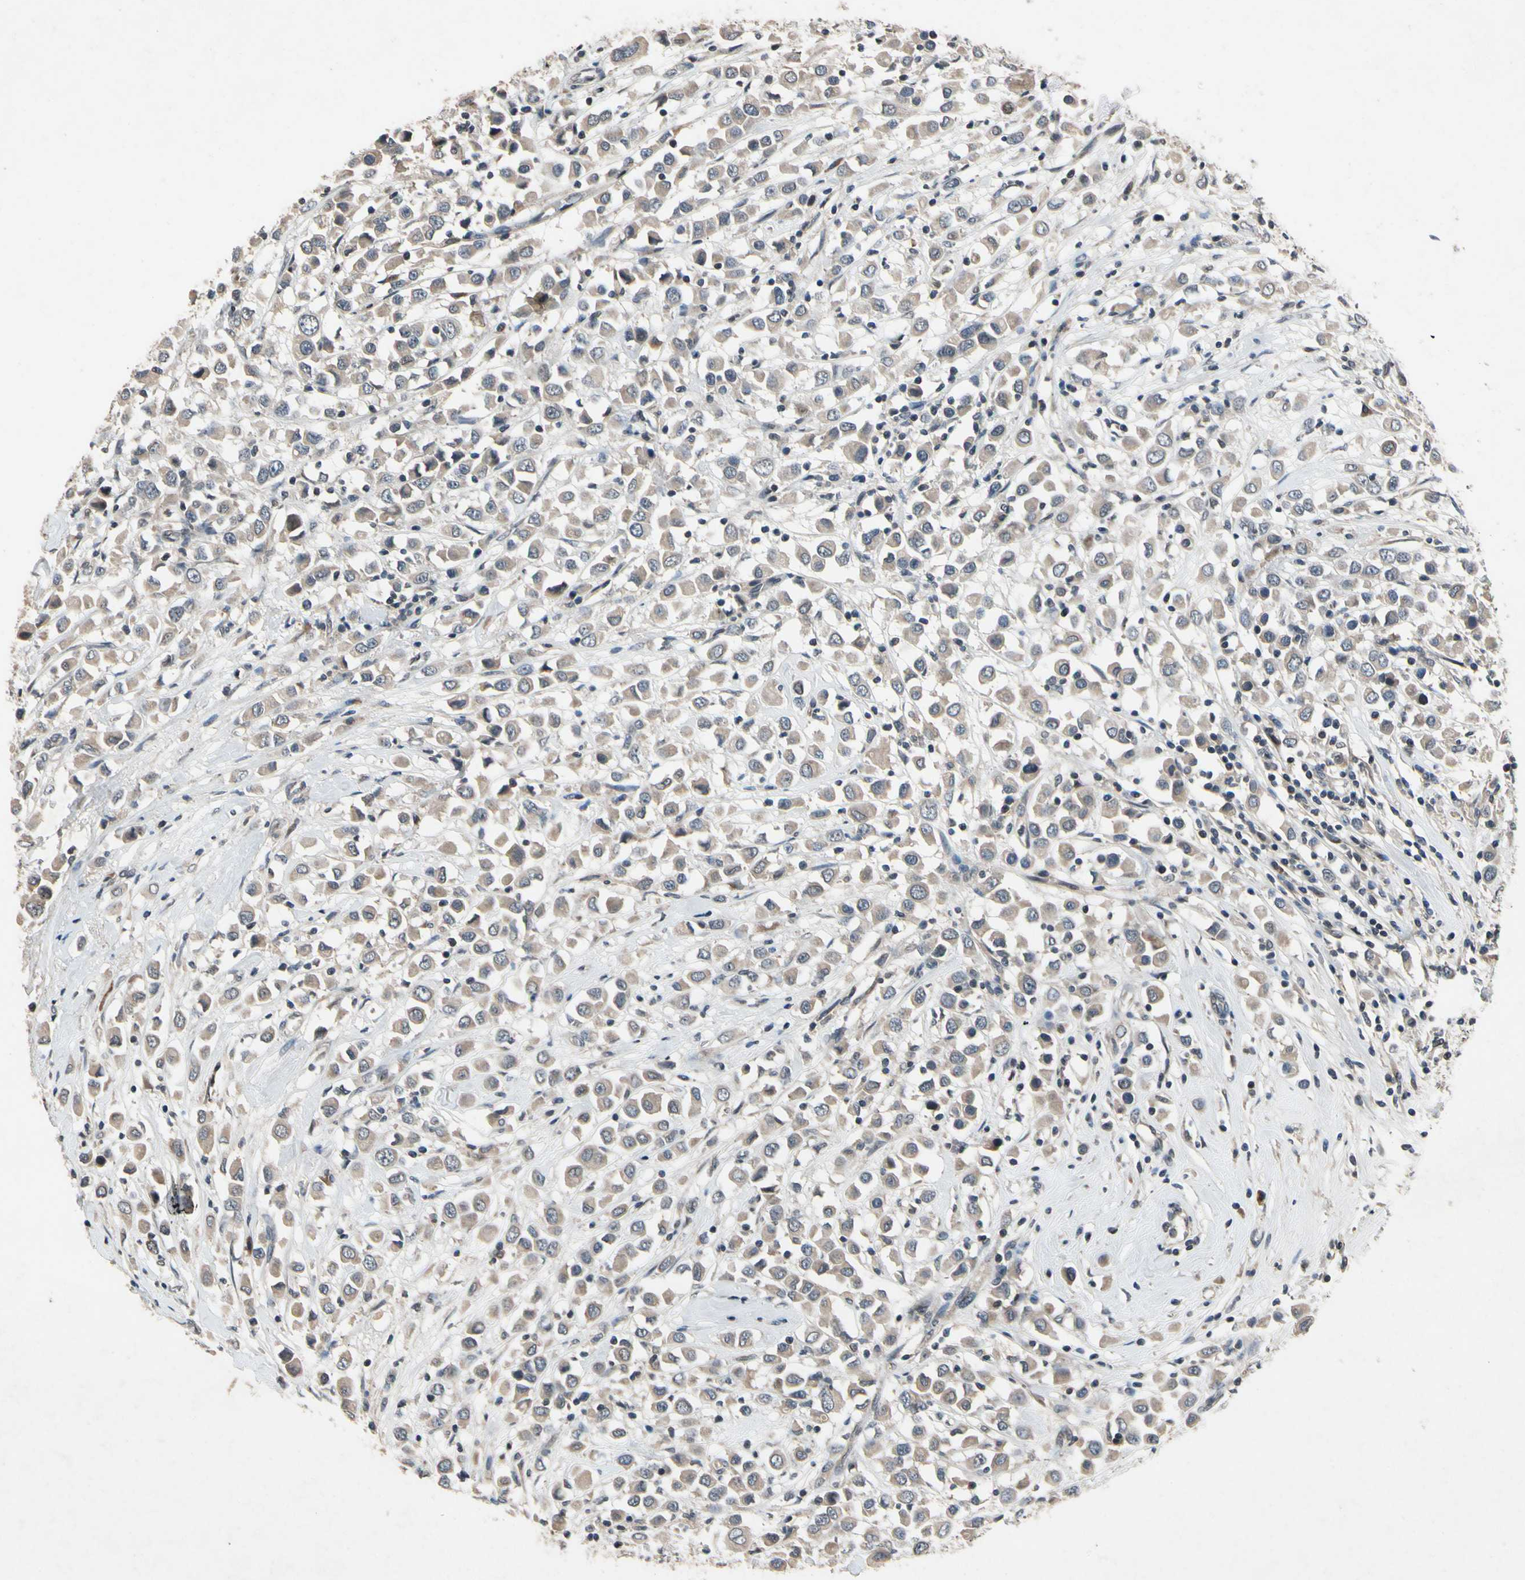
{"staining": {"intensity": "weak", "quantity": ">75%", "location": "cytoplasmic/membranous"}, "tissue": "breast cancer", "cell_type": "Tumor cells", "image_type": "cancer", "snomed": [{"axis": "morphology", "description": "Duct carcinoma"}, {"axis": "topography", "description": "Breast"}], "caption": "Weak cytoplasmic/membranous expression is seen in about >75% of tumor cells in breast infiltrating ductal carcinoma. The protein is stained brown, and the nuclei are stained in blue (DAB (3,3'-diaminobenzidine) IHC with brightfield microscopy, high magnification).", "gene": "DPY19L3", "patient": {"sex": "female", "age": 61}}